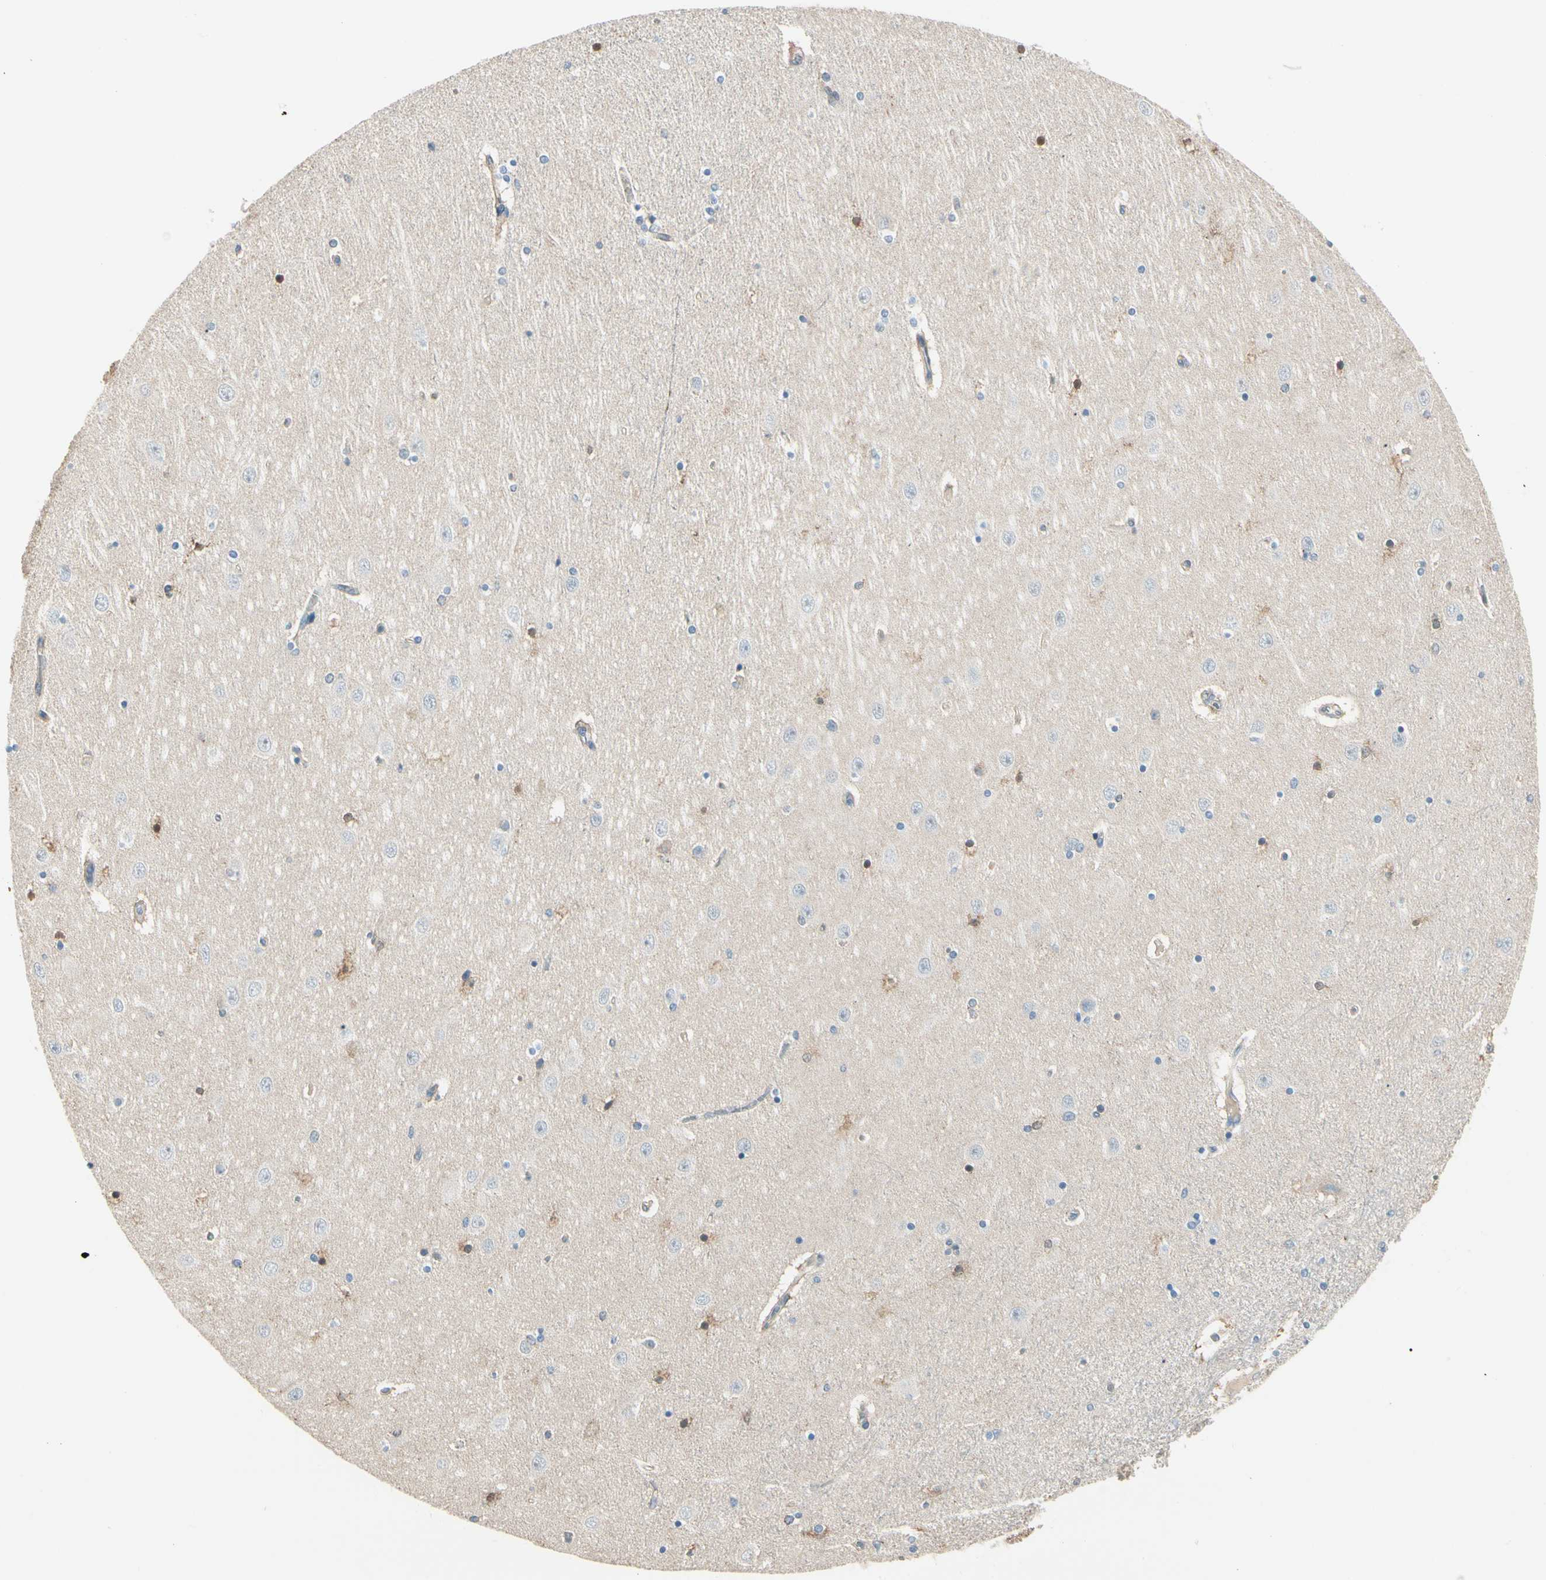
{"staining": {"intensity": "moderate", "quantity": "<25%", "location": "cytoplasmic/membranous"}, "tissue": "hippocampus", "cell_type": "Glial cells", "image_type": "normal", "snomed": [{"axis": "morphology", "description": "Normal tissue, NOS"}, {"axis": "topography", "description": "Hippocampus"}], "caption": "Benign hippocampus displays moderate cytoplasmic/membranous staining in about <25% of glial cells, visualized by immunohistochemistry. (brown staining indicates protein expression, while blue staining denotes nuclei).", "gene": "DUSP12", "patient": {"sex": "female", "age": 54}}